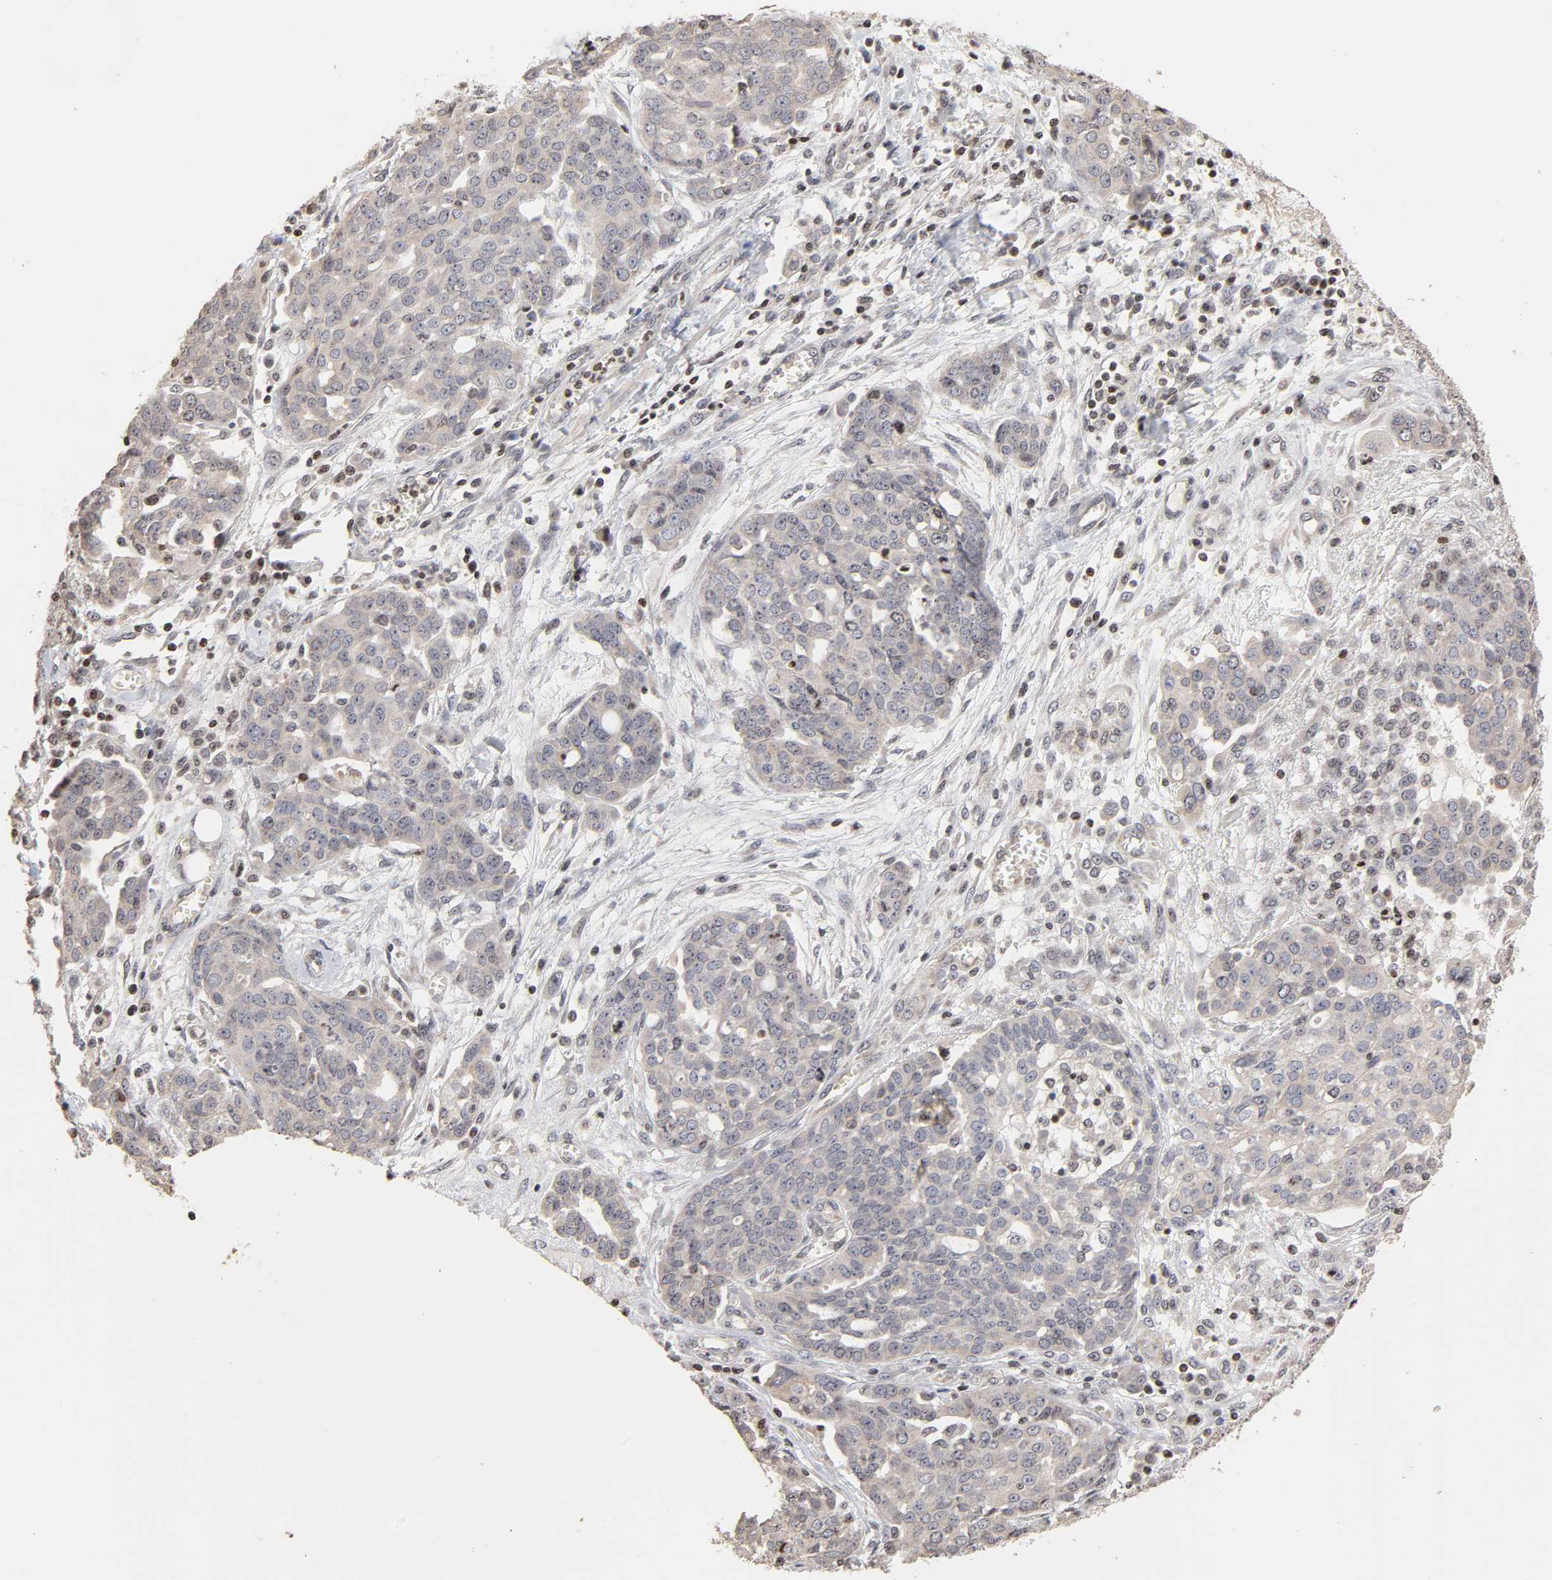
{"staining": {"intensity": "negative", "quantity": "none", "location": "none"}, "tissue": "ovarian cancer", "cell_type": "Tumor cells", "image_type": "cancer", "snomed": [{"axis": "morphology", "description": "Cystadenocarcinoma, serous, NOS"}, {"axis": "topography", "description": "Soft tissue"}, {"axis": "topography", "description": "Ovary"}], "caption": "An IHC micrograph of ovarian cancer is shown. There is no staining in tumor cells of ovarian cancer.", "gene": "ZNF473", "patient": {"sex": "female", "age": 57}}